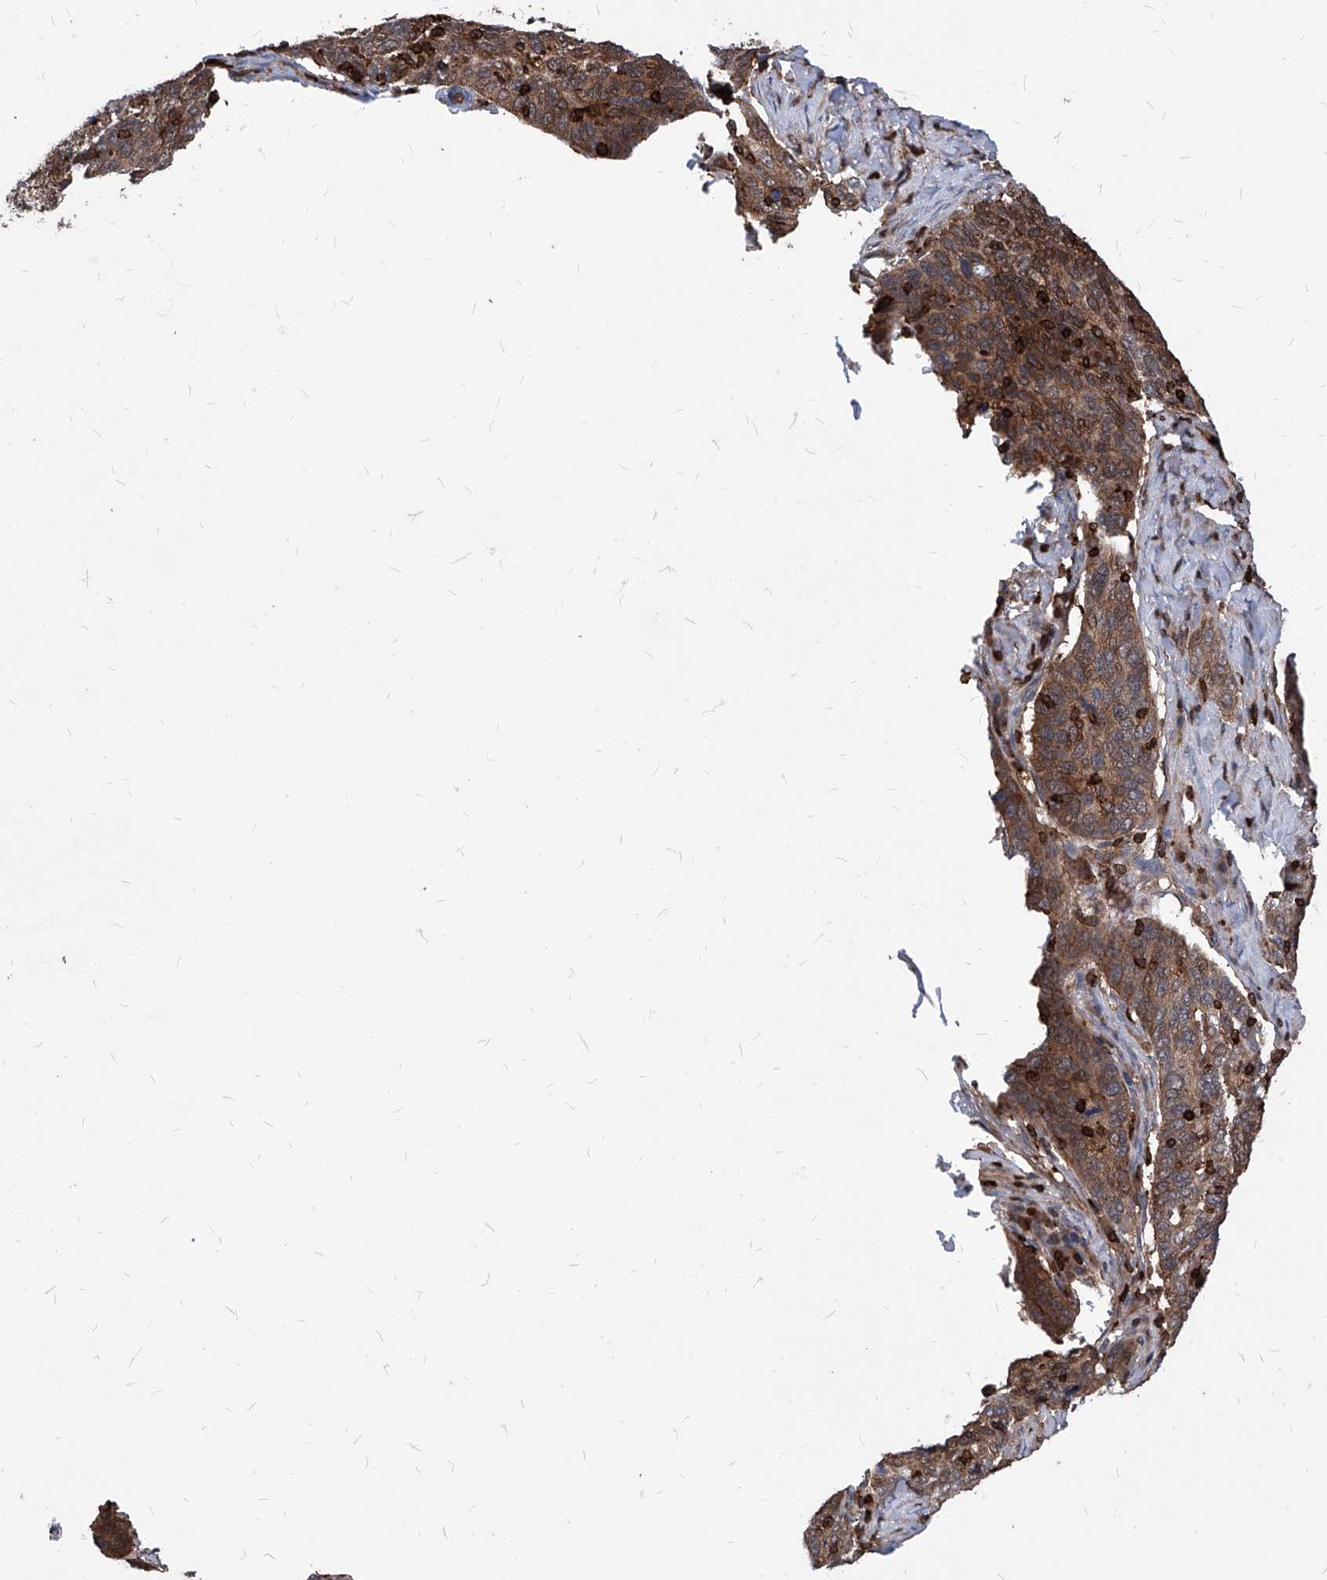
{"staining": {"intensity": "moderate", "quantity": ">75%", "location": "cytoplasmic/membranous"}, "tissue": "cervical cancer", "cell_type": "Tumor cells", "image_type": "cancer", "snomed": [{"axis": "morphology", "description": "Squamous cell carcinoma, NOS"}, {"axis": "topography", "description": "Cervix"}], "caption": "Cervical squamous cell carcinoma was stained to show a protein in brown. There is medium levels of moderate cytoplasmic/membranous staining in approximately >75% of tumor cells.", "gene": "ABRACL", "patient": {"sex": "female", "age": 60}}